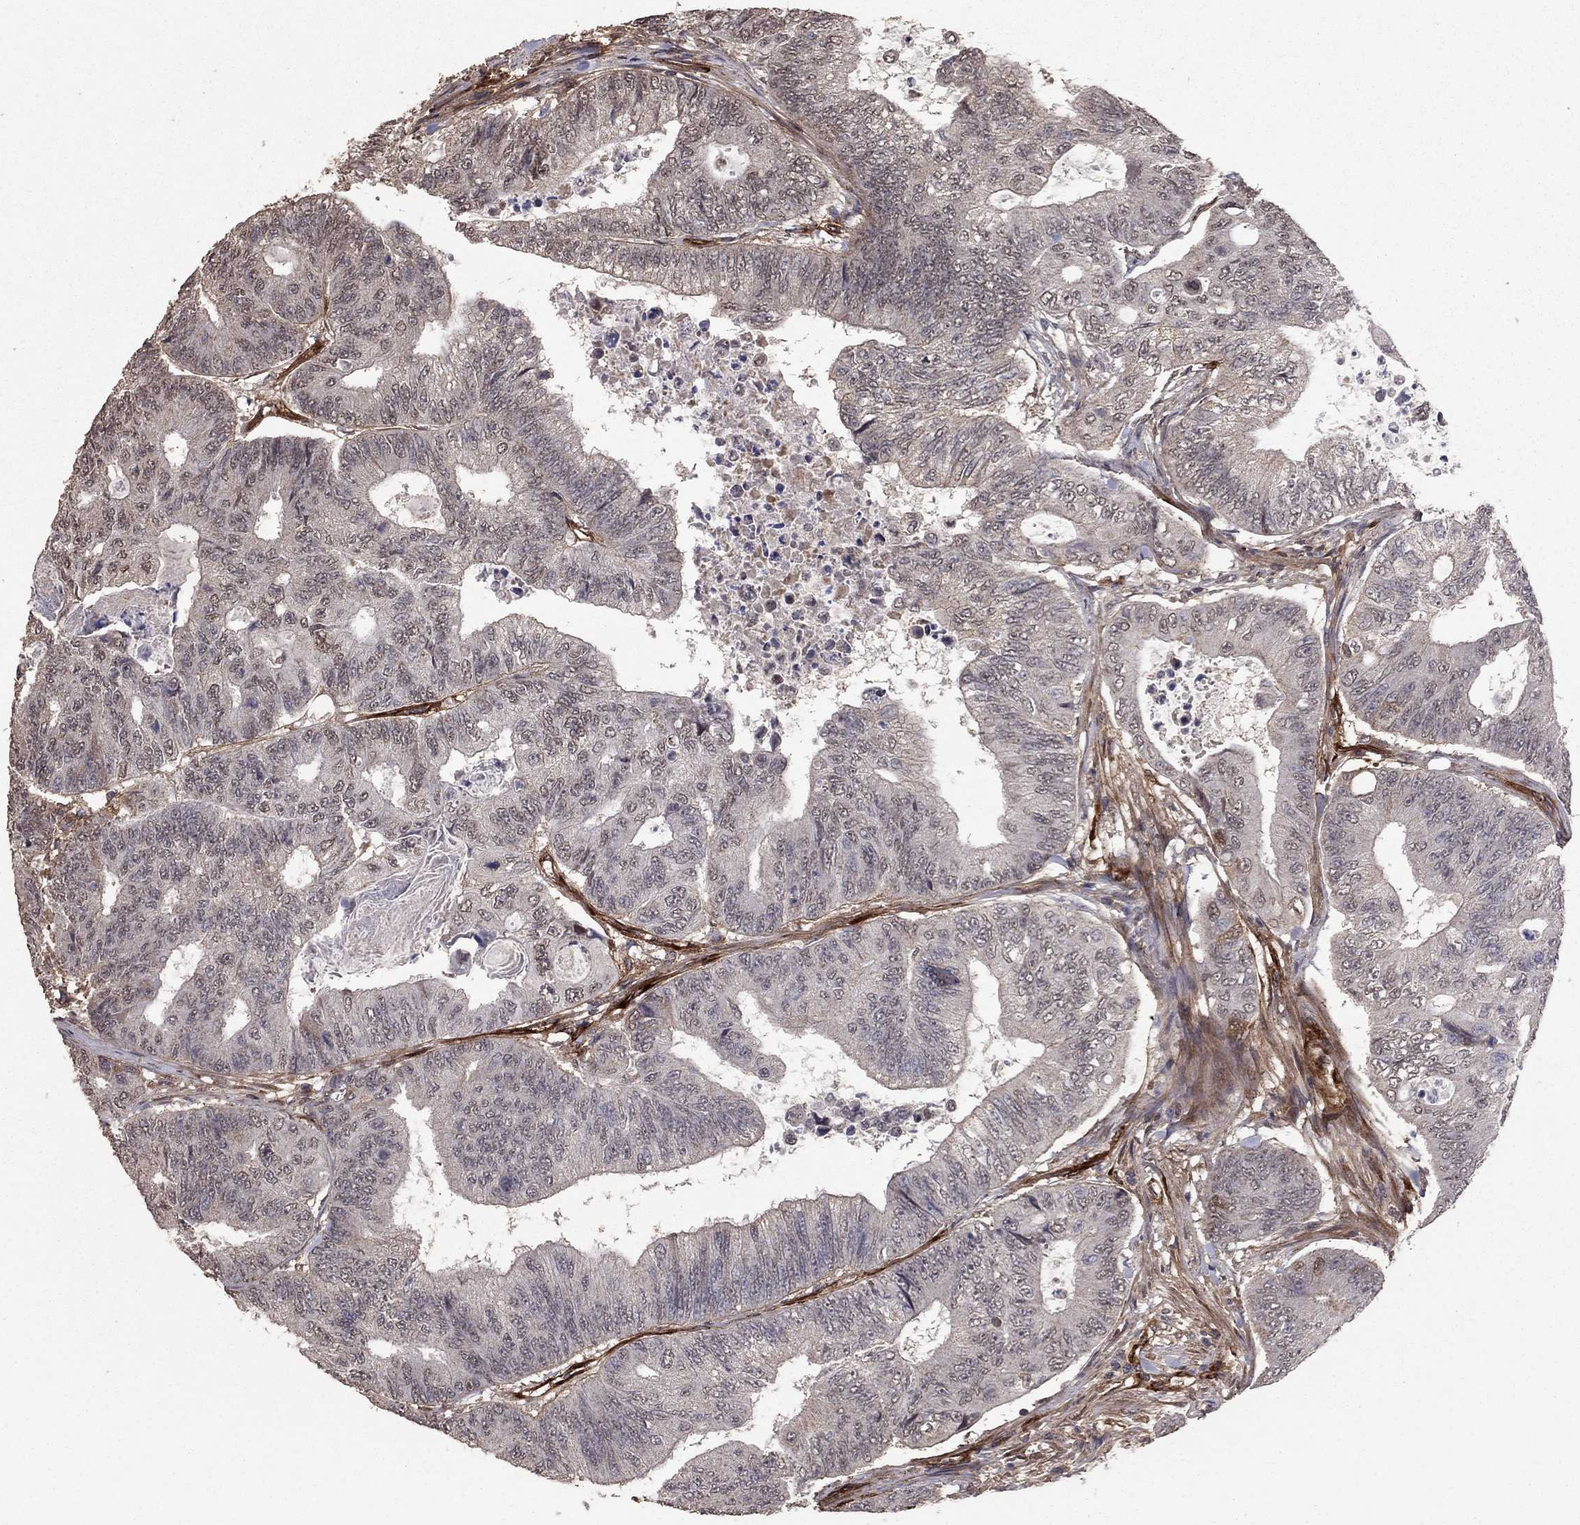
{"staining": {"intensity": "negative", "quantity": "none", "location": "none"}, "tissue": "colorectal cancer", "cell_type": "Tumor cells", "image_type": "cancer", "snomed": [{"axis": "morphology", "description": "Adenocarcinoma, NOS"}, {"axis": "topography", "description": "Colon"}], "caption": "Human adenocarcinoma (colorectal) stained for a protein using immunohistochemistry exhibits no staining in tumor cells.", "gene": "COL18A1", "patient": {"sex": "female", "age": 48}}